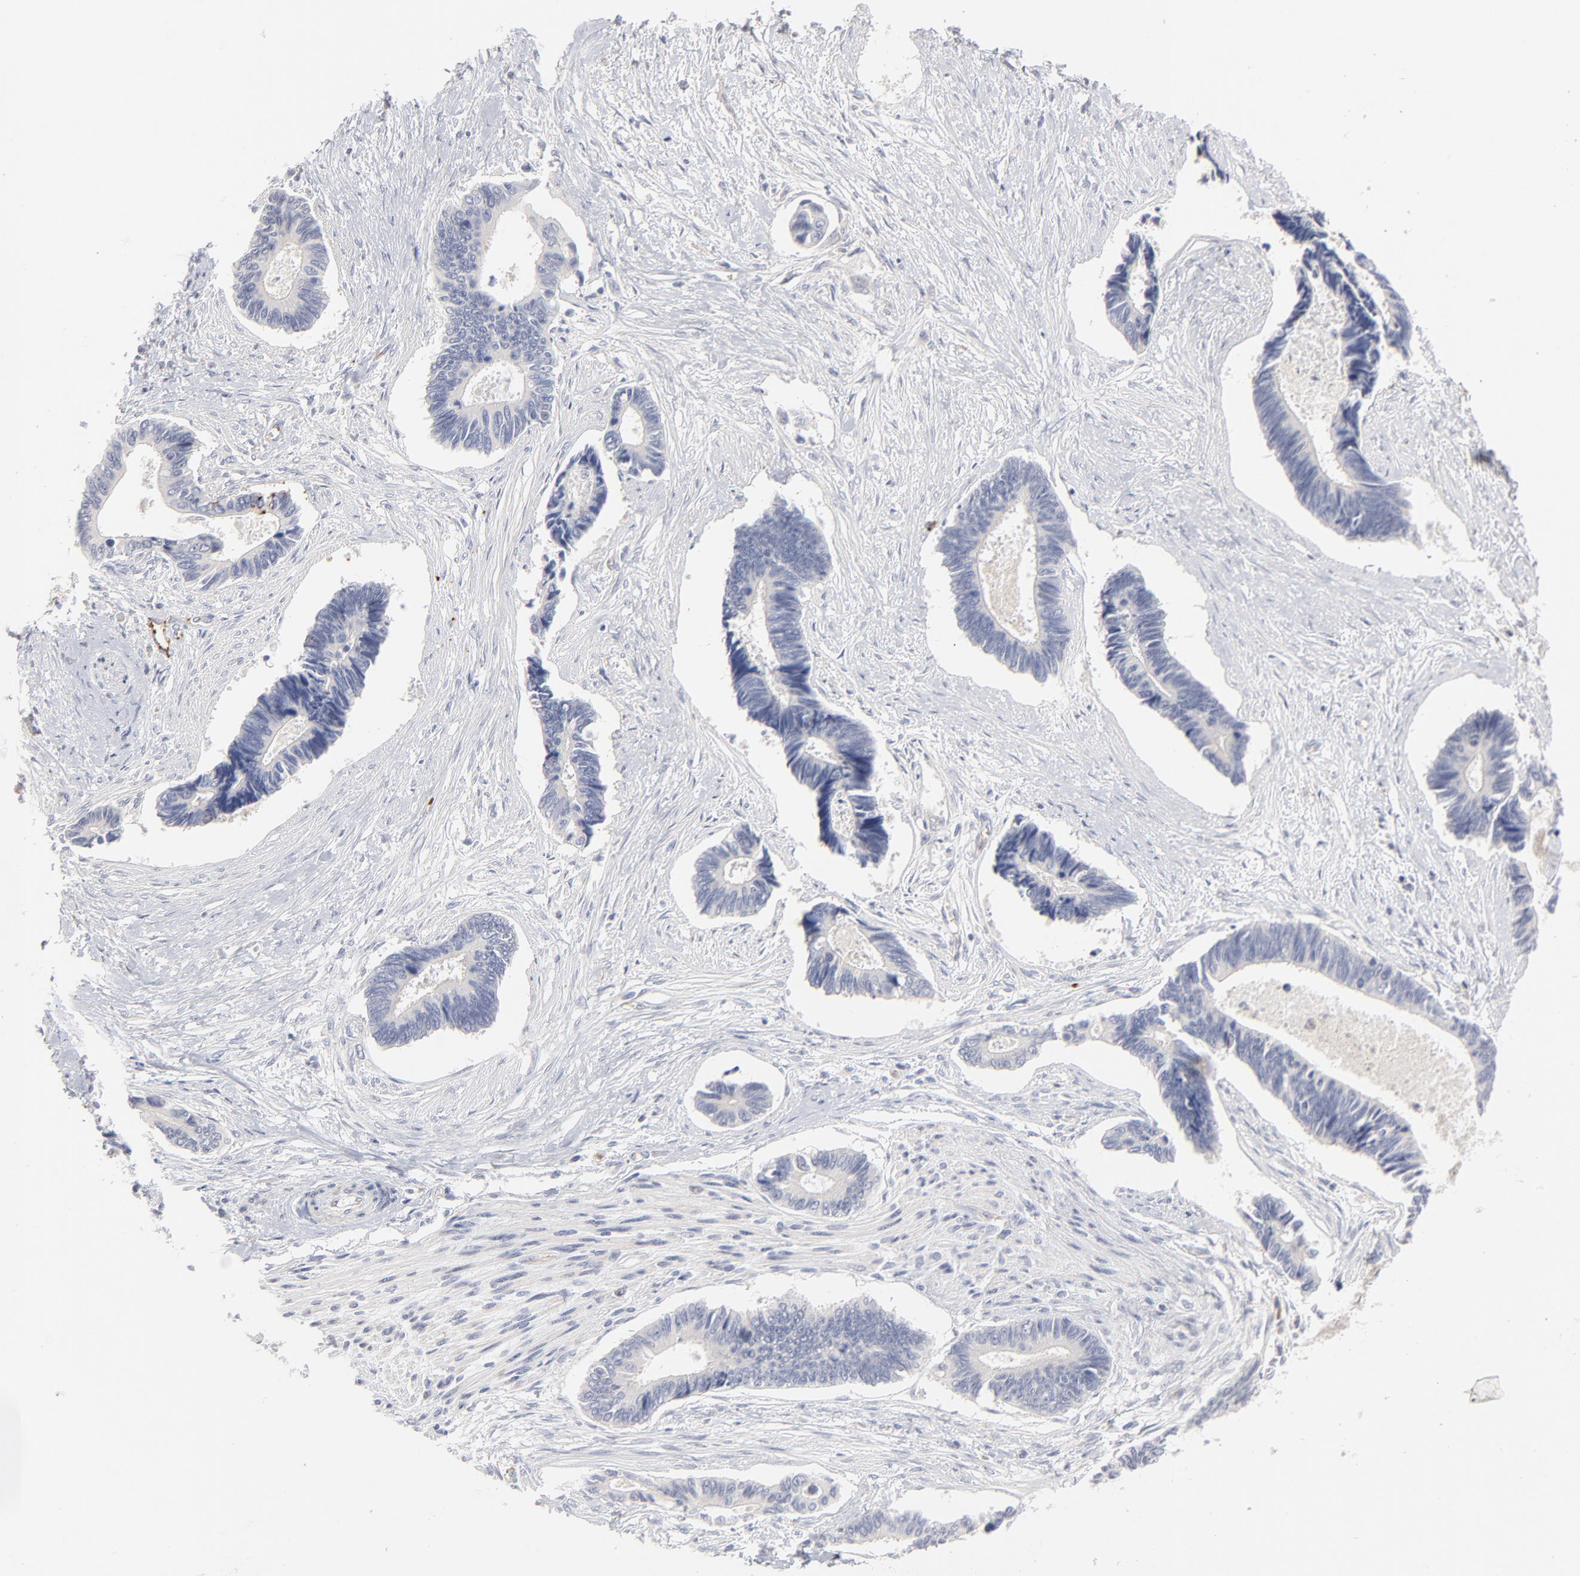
{"staining": {"intensity": "negative", "quantity": "none", "location": "none"}, "tissue": "pancreatic cancer", "cell_type": "Tumor cells", "image_type": "cancer", "snomed": [{"axis": "morphology", "description": "Adenocarcinoma, NOS"}, {"axis": "topography", "description": "Pancreas"}], "caption": "IHC image of adenocarcinoma (pancreatic) stained for a protein (brown), which exhibits no expression in tumor cells. Brightfield microscopy of immunohistochemistry stained with DAB (3,3'-diaminobenzidine) (brown) and hematoxylin (blue), captured at high magnification.", "gene": "CCR3", "patient": {"sex": "female", "age": 70}}